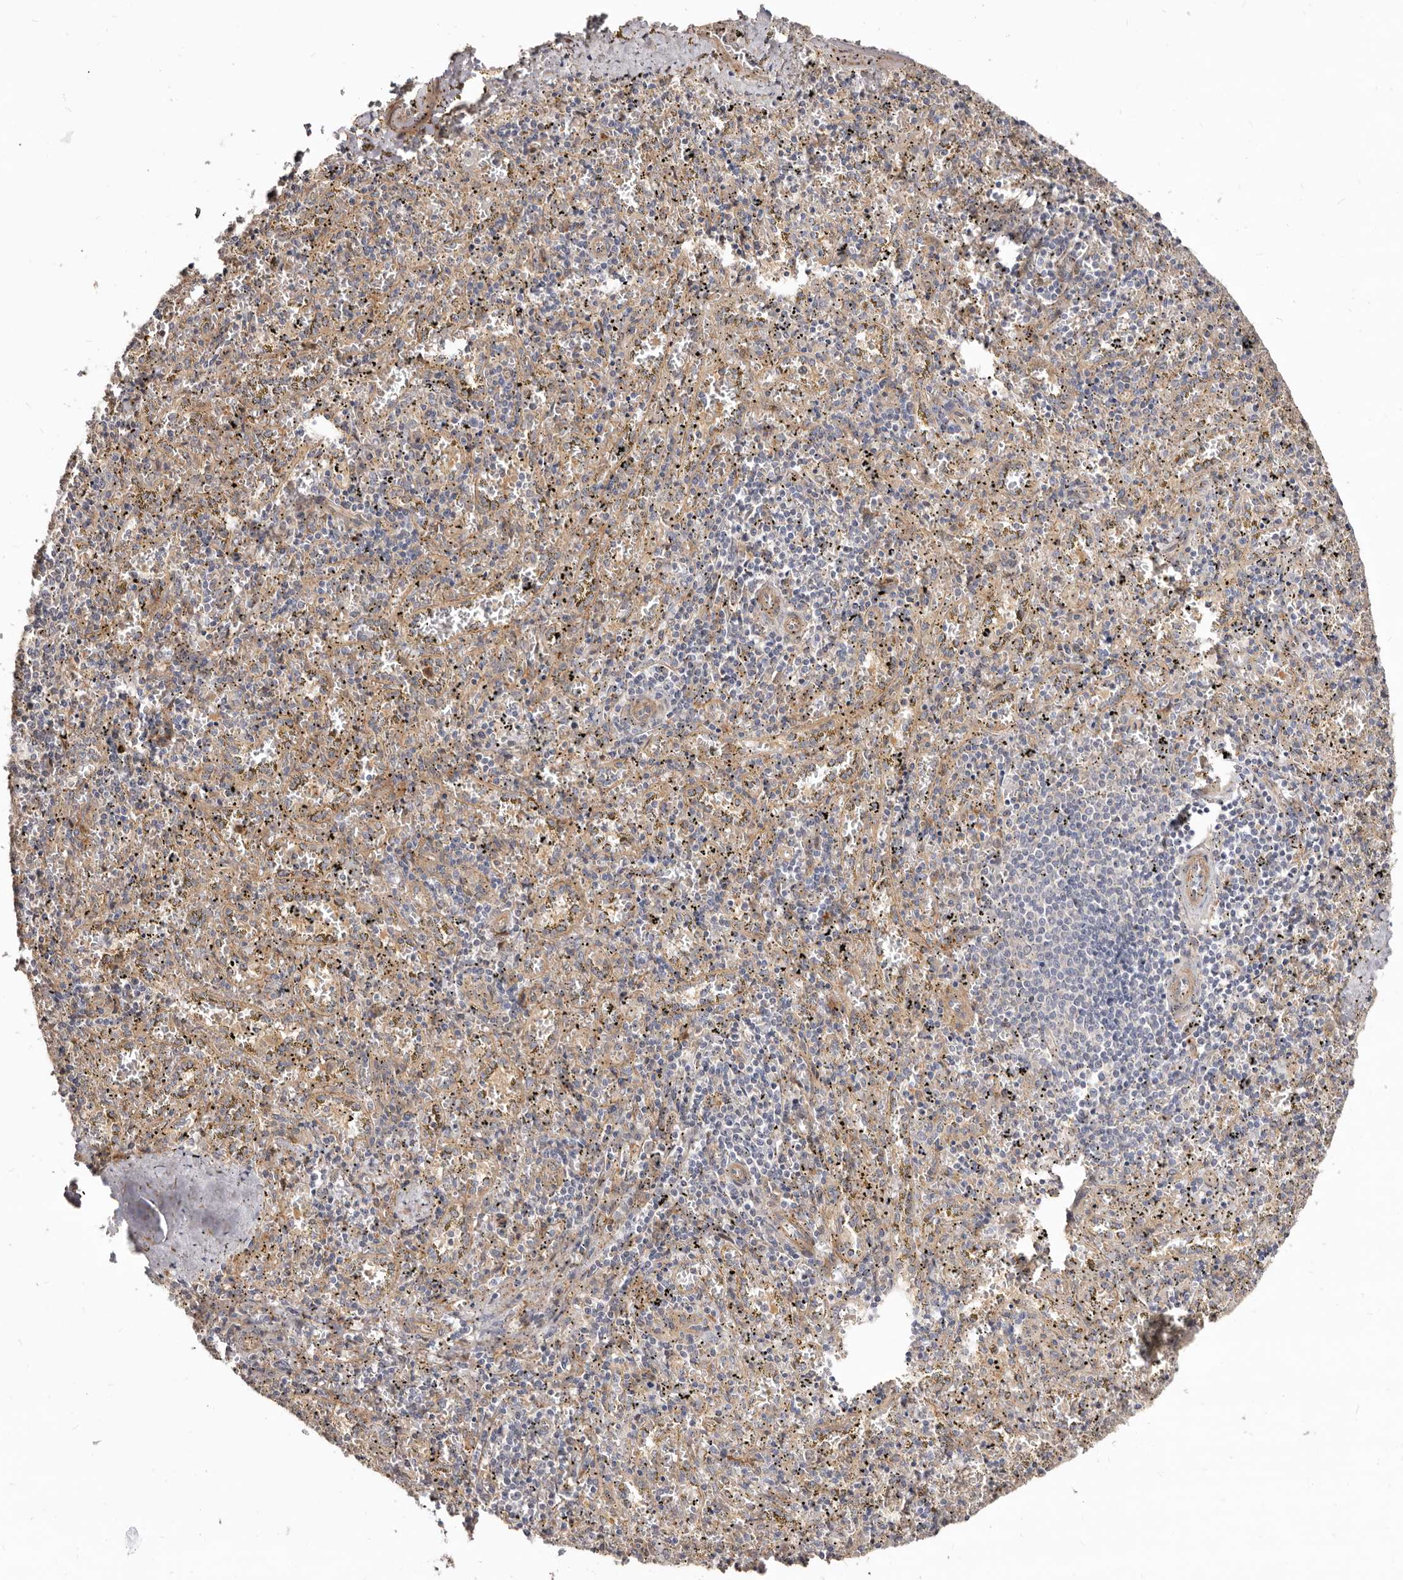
{"staining": {"intensity": "weak", "quantity": "<25%", "location": "cytoplasmic/membranous"}, "tissue": "spleen", "cell_type": "Cells in red pulp", "image_type": "normal", "snomed": [{"axis": "morphology", "description": "Normal tissue, NOS"}, {"axis": "topography", "description": "Spleen"}], "caption": "This micrograph is of benign spleen stained with IHC to label a protein in brown with the nuclei are counter-stained blue. There is no positivity in cells in red pulp. The staining was performed using DAB (3,3'-diaminobenzidine) to visualize the protein expression in brown, while the nuclei were stained in blue with hematoxylin (Magnification: 20x).", "gene": "GPATCH4", "patient": {"sex": "male", "age": 11}}